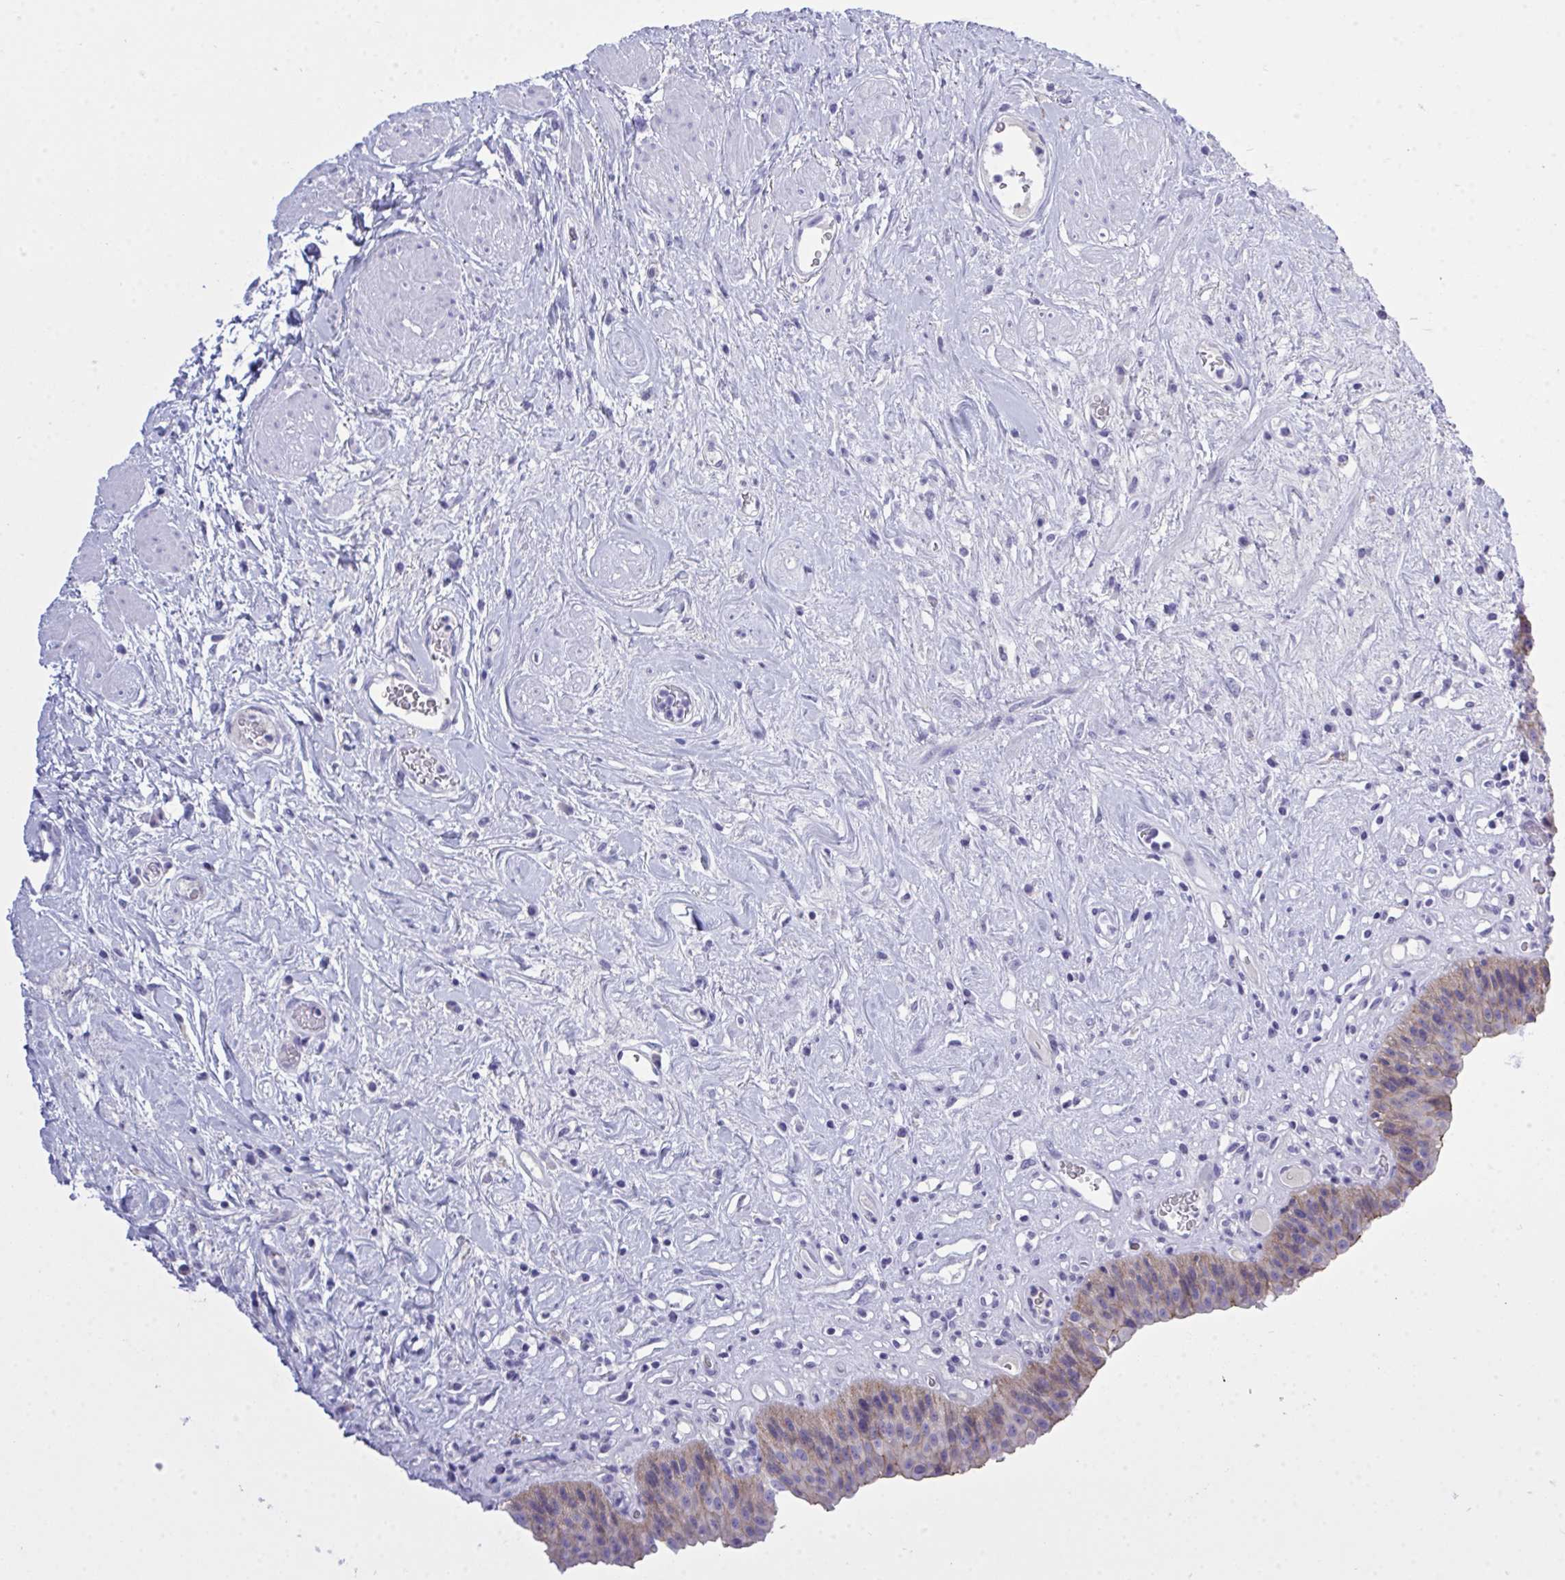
{"staining": {"intensity": "weak", "quantity": "25%-75%", "location": "cytoplasmic/membranous"}, "tissue": "urinary bladder", "cell_type": "Urothelial cells", "image_type": "normal", "snomed": [{"axis": "morphology", "description": "Normal tissue, NOS"}, {"axis": "topography", "description": "Urinary bladder"}], "caption": "DAB immunohistochemical staining of unremarkable human urinary bladder shows weak cytoplasmic/membranous protein expression in about 25%-75% of urothelial cells.", "gene": "GLB1L2", "patient": {"sex": "female", "age": 56}}